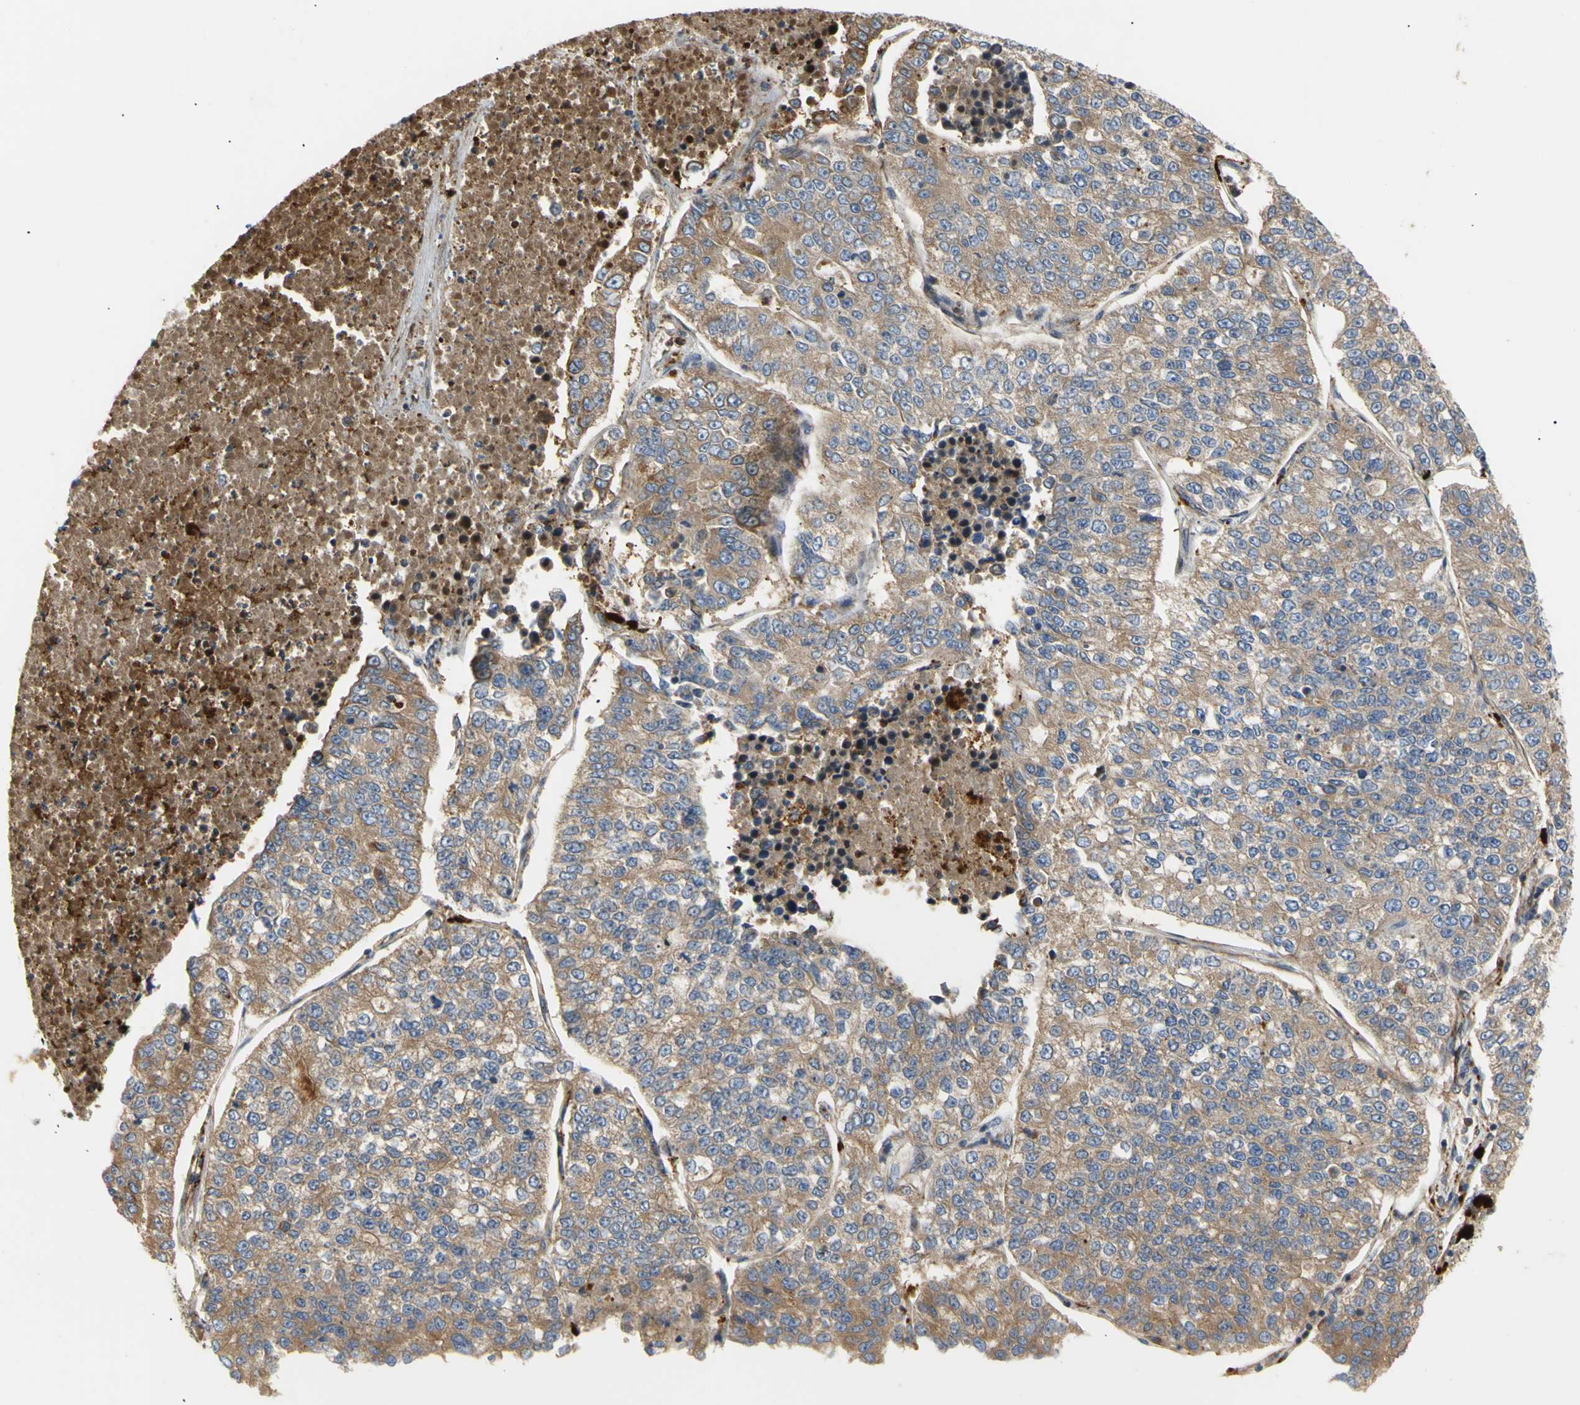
{"staining": {"intensity": "moderate", "quantity": ">75%", "location": "cytoplasmic/membranous"}, "tissue": "lung cancer", "cell_type": "Tumor cells", "image_type": "cancer", "snomed": [{"axis": "morphology", "description": "Adenocarcinoma, NOS"}, {"axis": "topography", "description": "Lung"}], "caption": "Lung cancer (adenocarcinoma) stained with a protein marker shows moderate staining in tumor cells.", "gene": "TUBG2", "patient": {"sex": "male", "age": 49}}